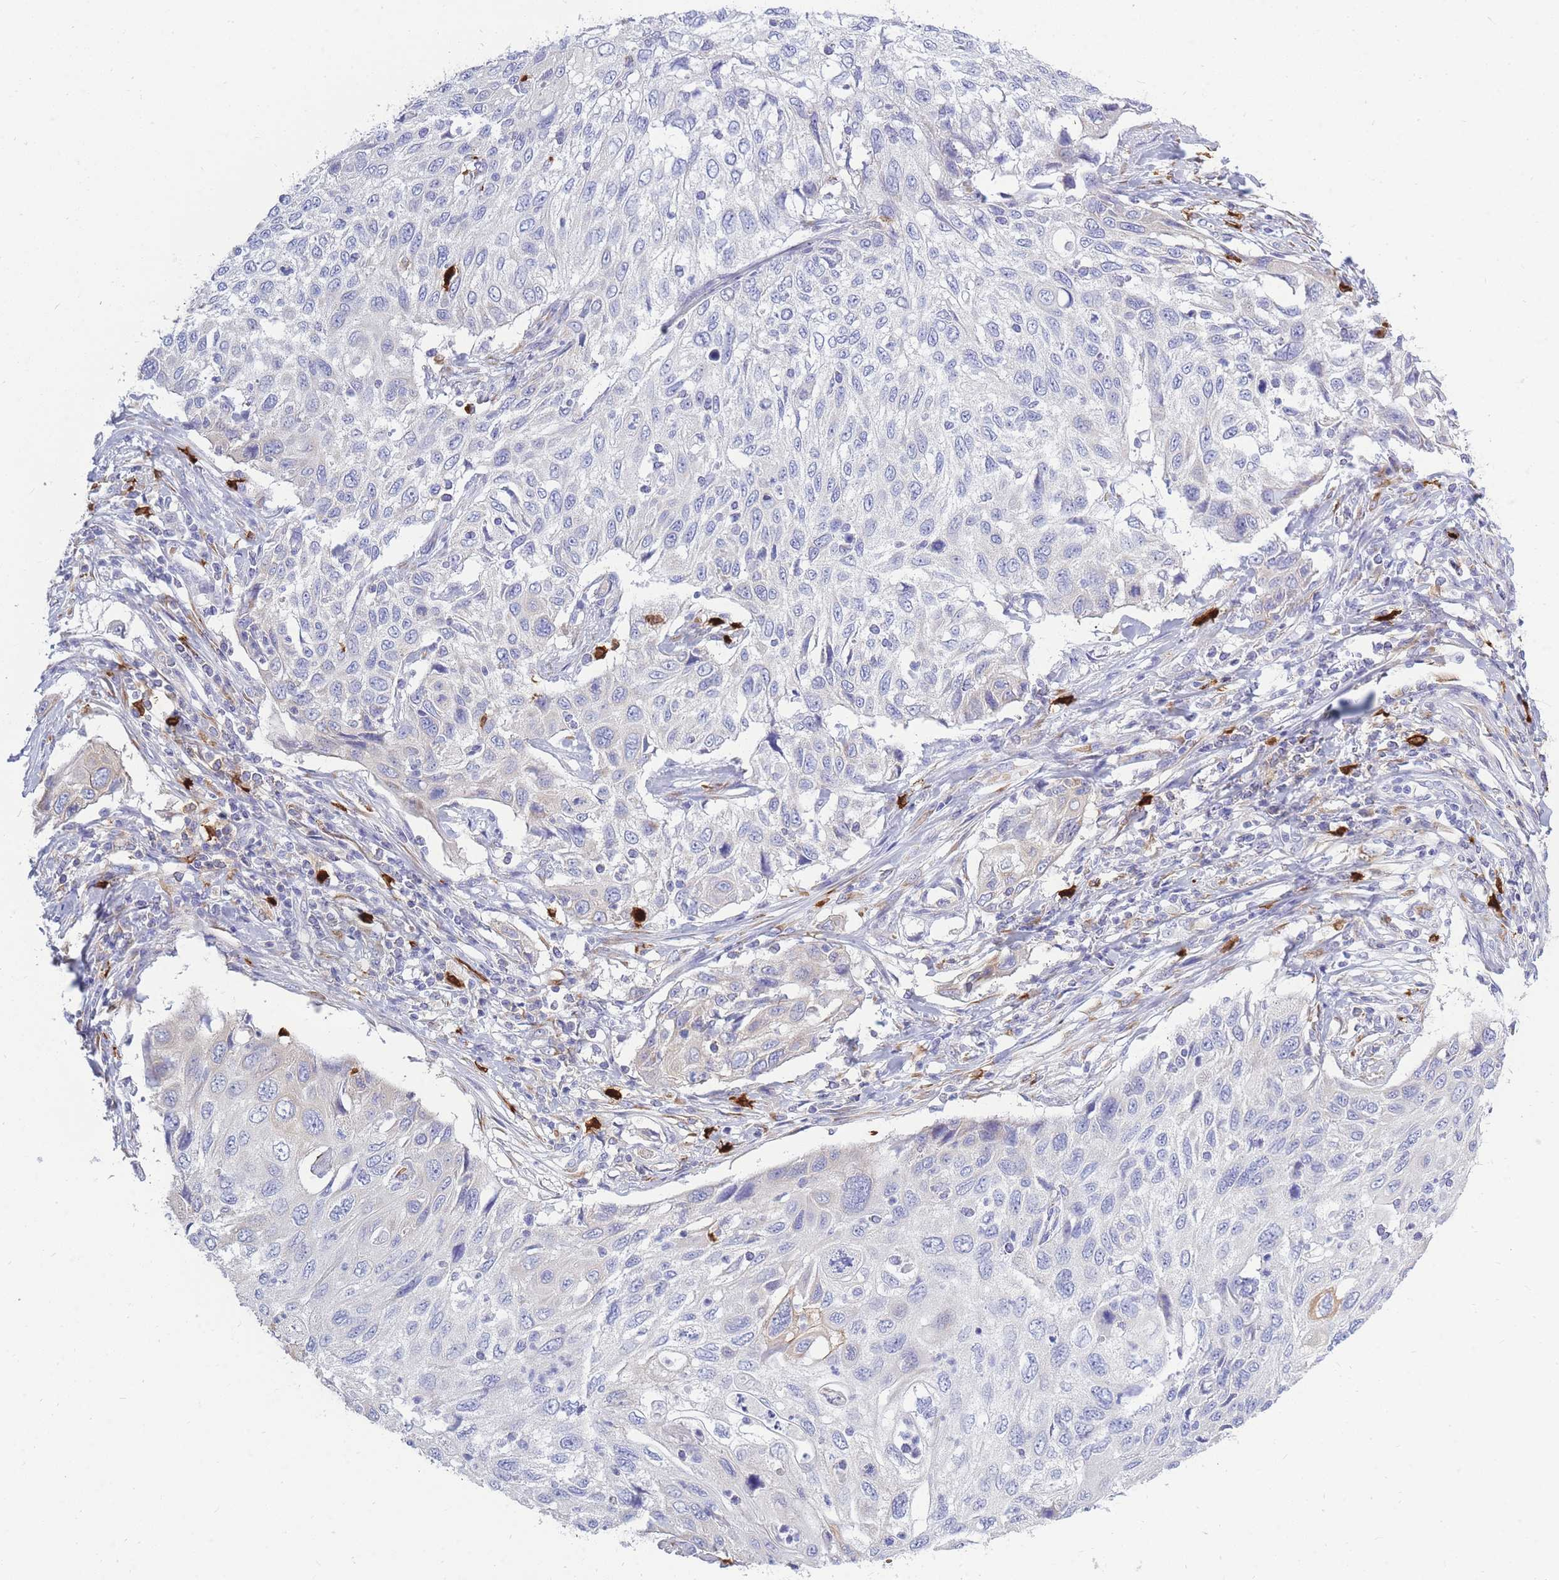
{"staining": {"intensity": "negative", "quantity": "none", "location": "none"}, "tissue": "cervical cancer", "cell_type": "Tumor cells", "image_type": "cancer", "snomed": [{"axis": "morphology", "description": "Squamous cell carcinoma, NOS"}, {"axis": "topography", "description": "Cervix"}], "caption": "Micrograph shows no significant protein positivity in tumor cells of cervical cancer.", "gene": "TPSD1", "patient": {"sex": "female", "age": 70}}